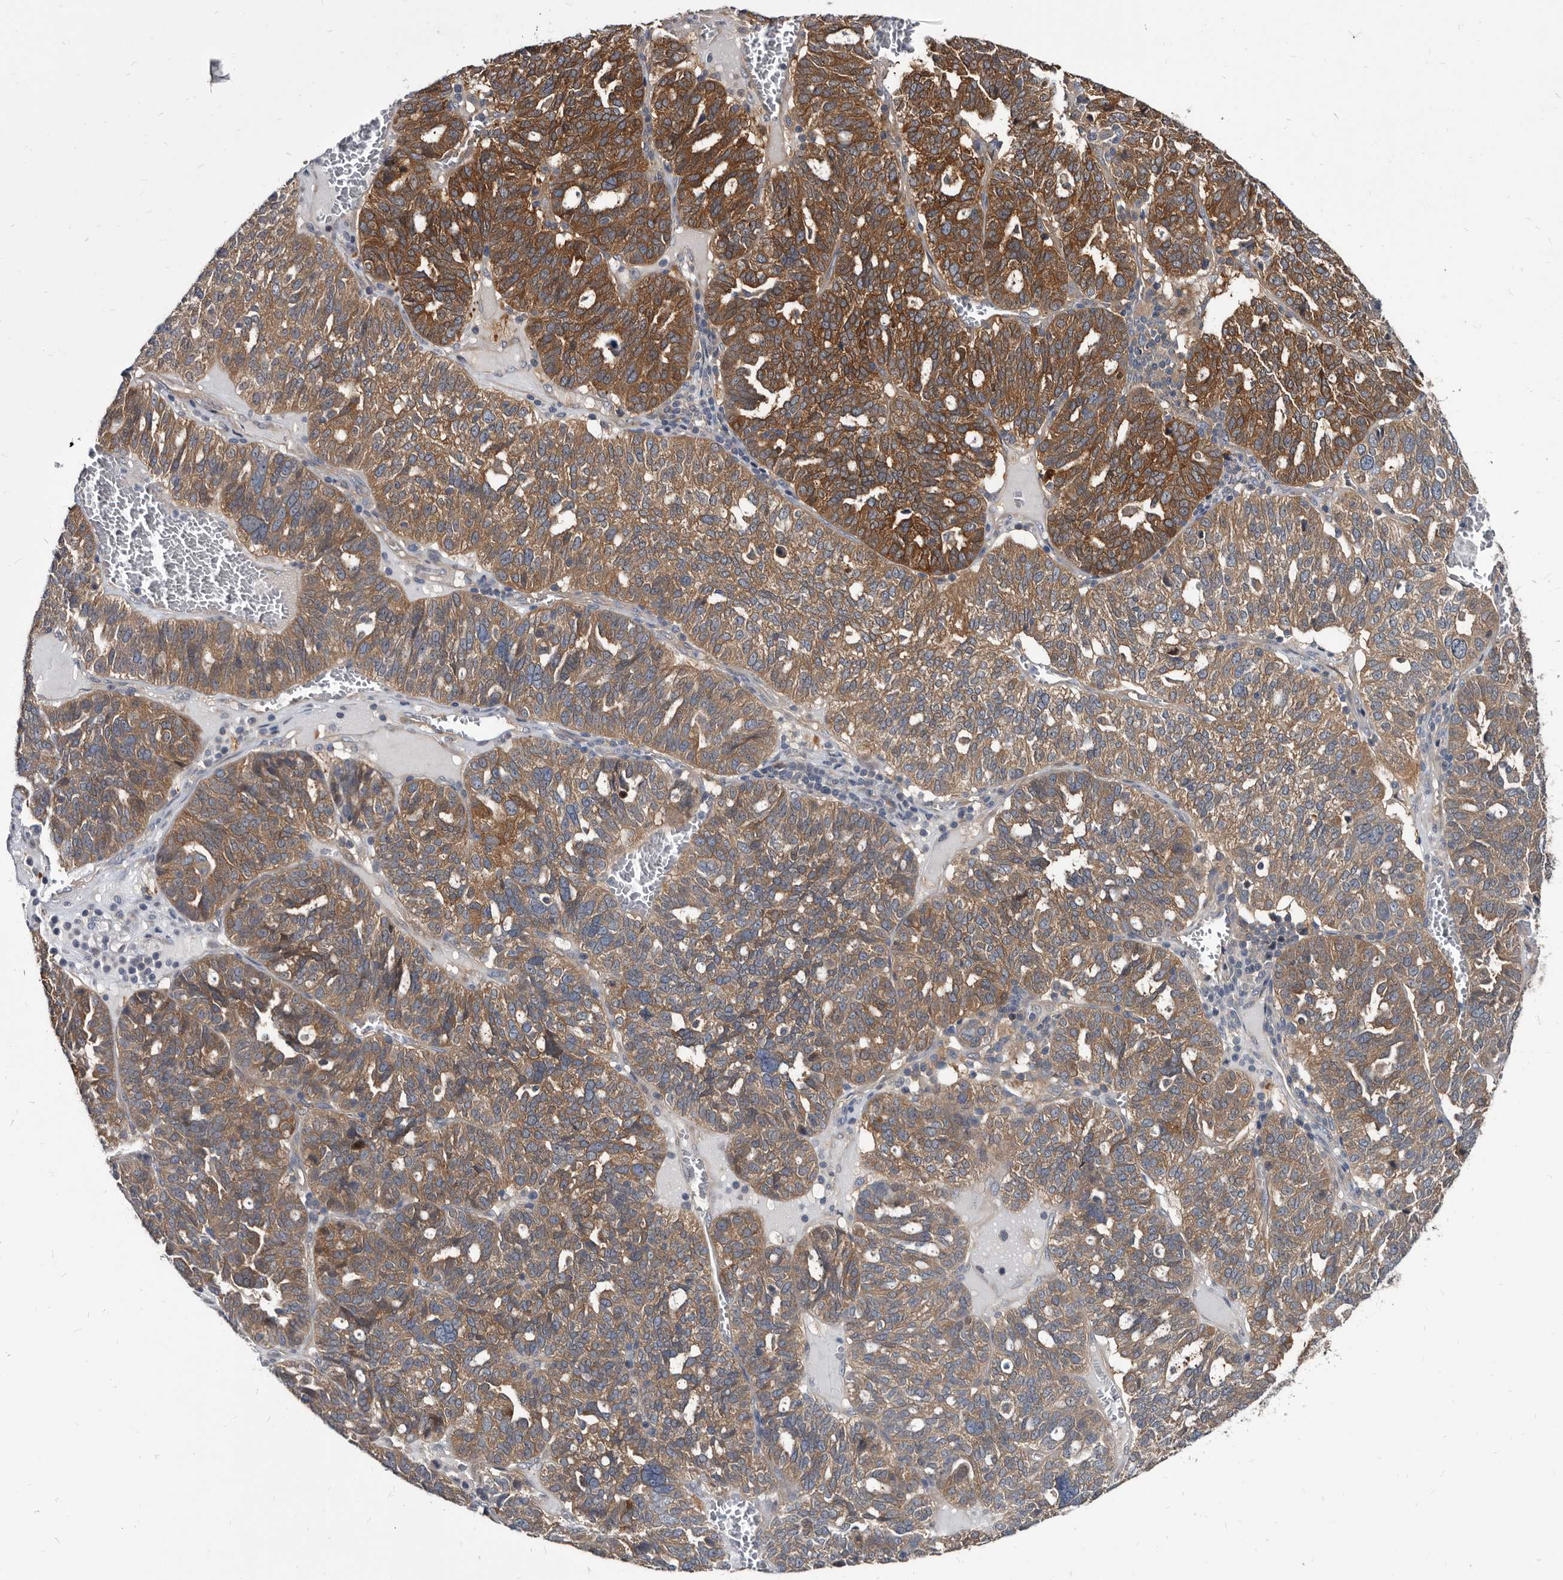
{"staining": {"intensity": "moderate", "quantity": ">75%", "location": "cytoplasmic/membranous"}, "tissue": "ovarian cancer", "cell_type": "Tumor cells", "image_type": "cancer", "snomed": [{"axis": "morphology", "description": "Cystadenocarcinoma, serous, NOS"}, {"axis": "topography", "description": "Ovary"}], "caption": "This is an image of immunohistochemistry staining of serous cystadenocarcinoma (ovarian), which shows moderate expression in the cytoplasmic/membranous of tumor cells.", "gene": "ABCF2", "patient": {"sex": "female", "age": 59}}